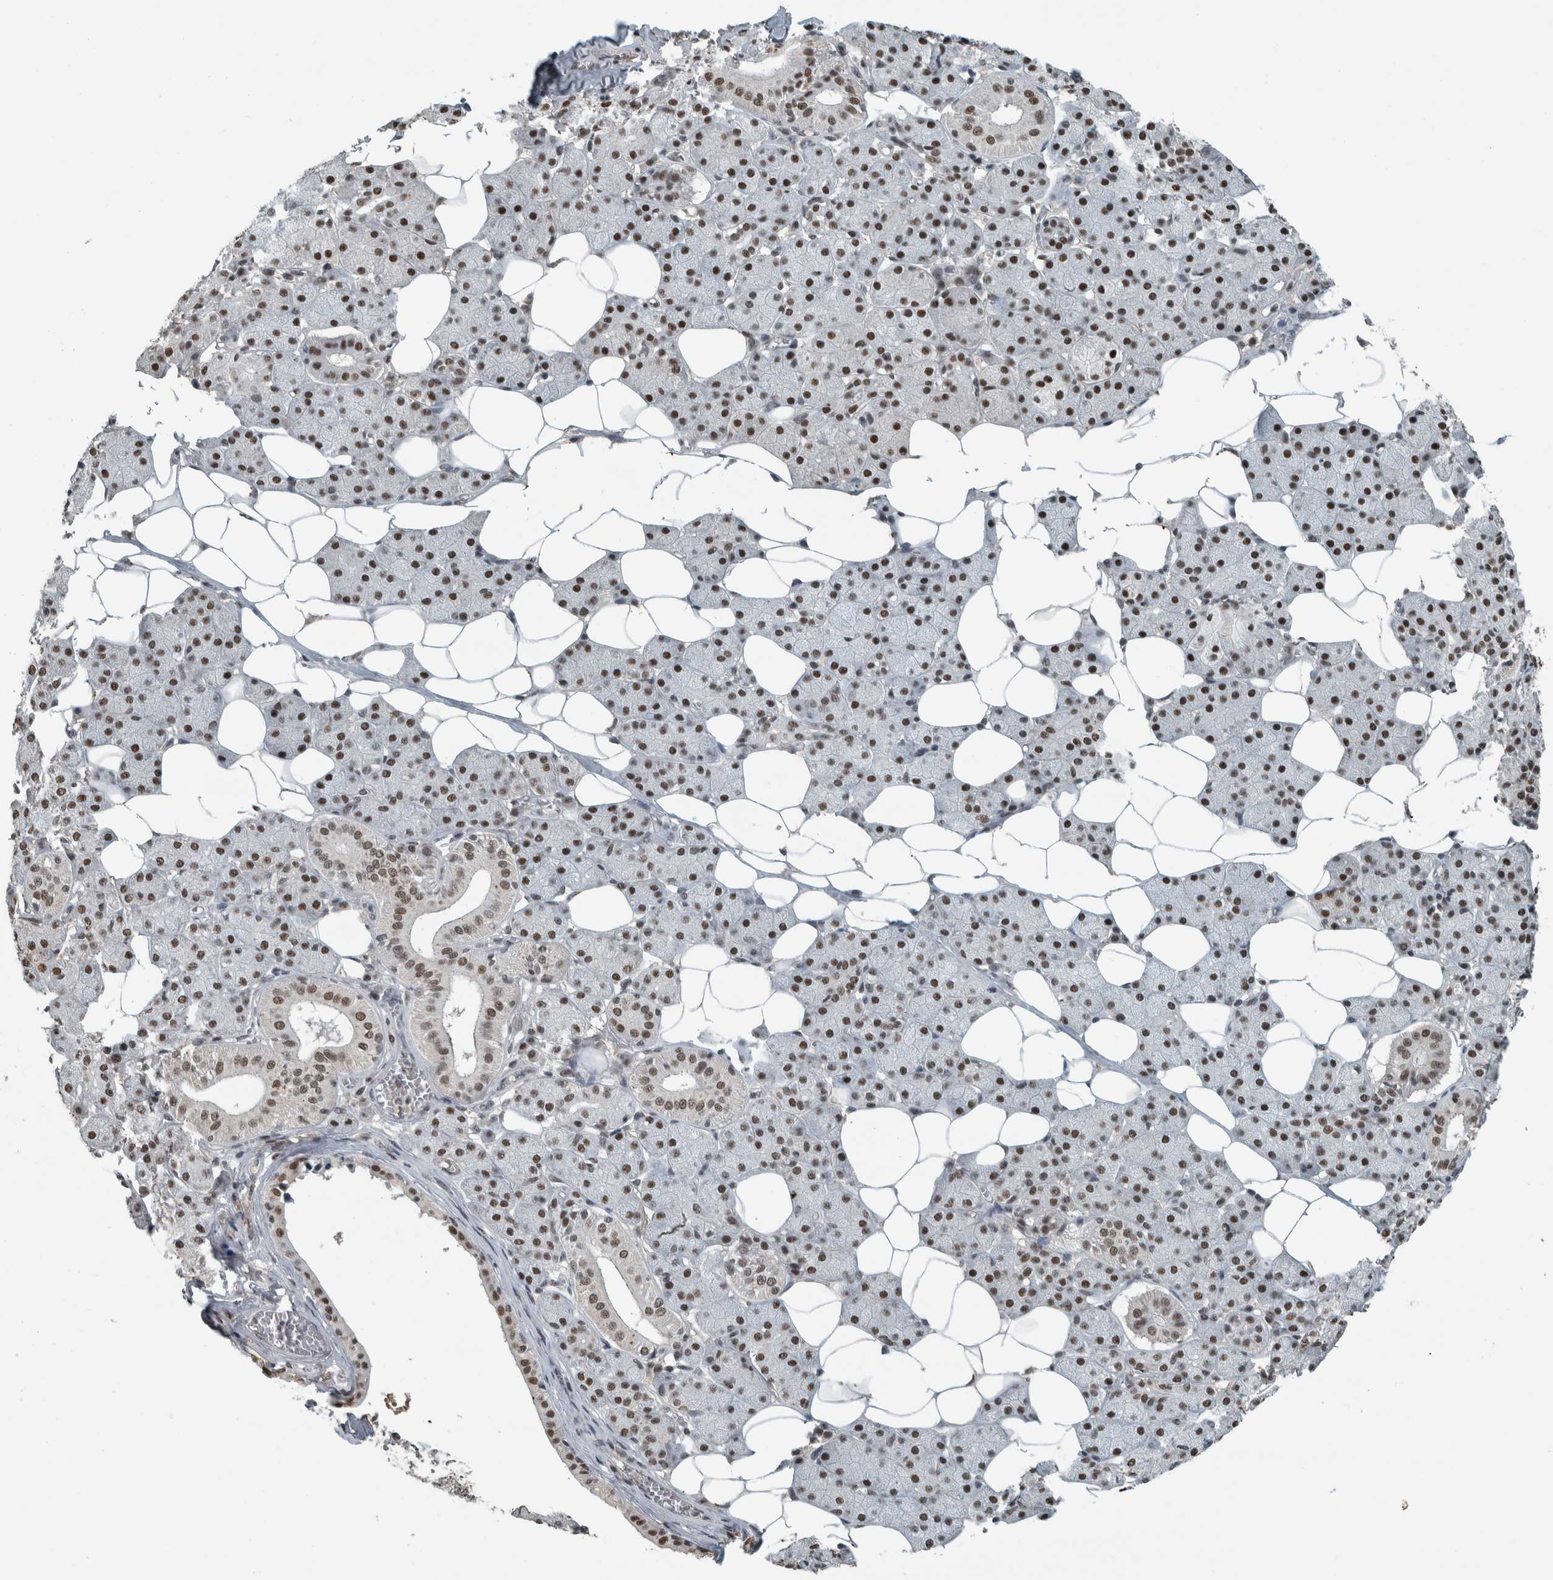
{"staining": {"intensity": "strong", "quantity": ">75%", "location": "nuclear"}, "tissue": "salivary gland", "cell_type": "Glandular cells", "image_type": "normal", "snomed": [{"axis": "morphology", "description": "Normal tissue, NOS"}, {"axis": "topography", "description": "Salivary gland"}], "caption": "A high-resolution histopathology image shows IHC staining of normal salivary gland, which demonstrates strong nuclear expression in about >75% of glandular cells.", "gene": "ZNF24", "patient": {"sex": "female", "age": 33}}